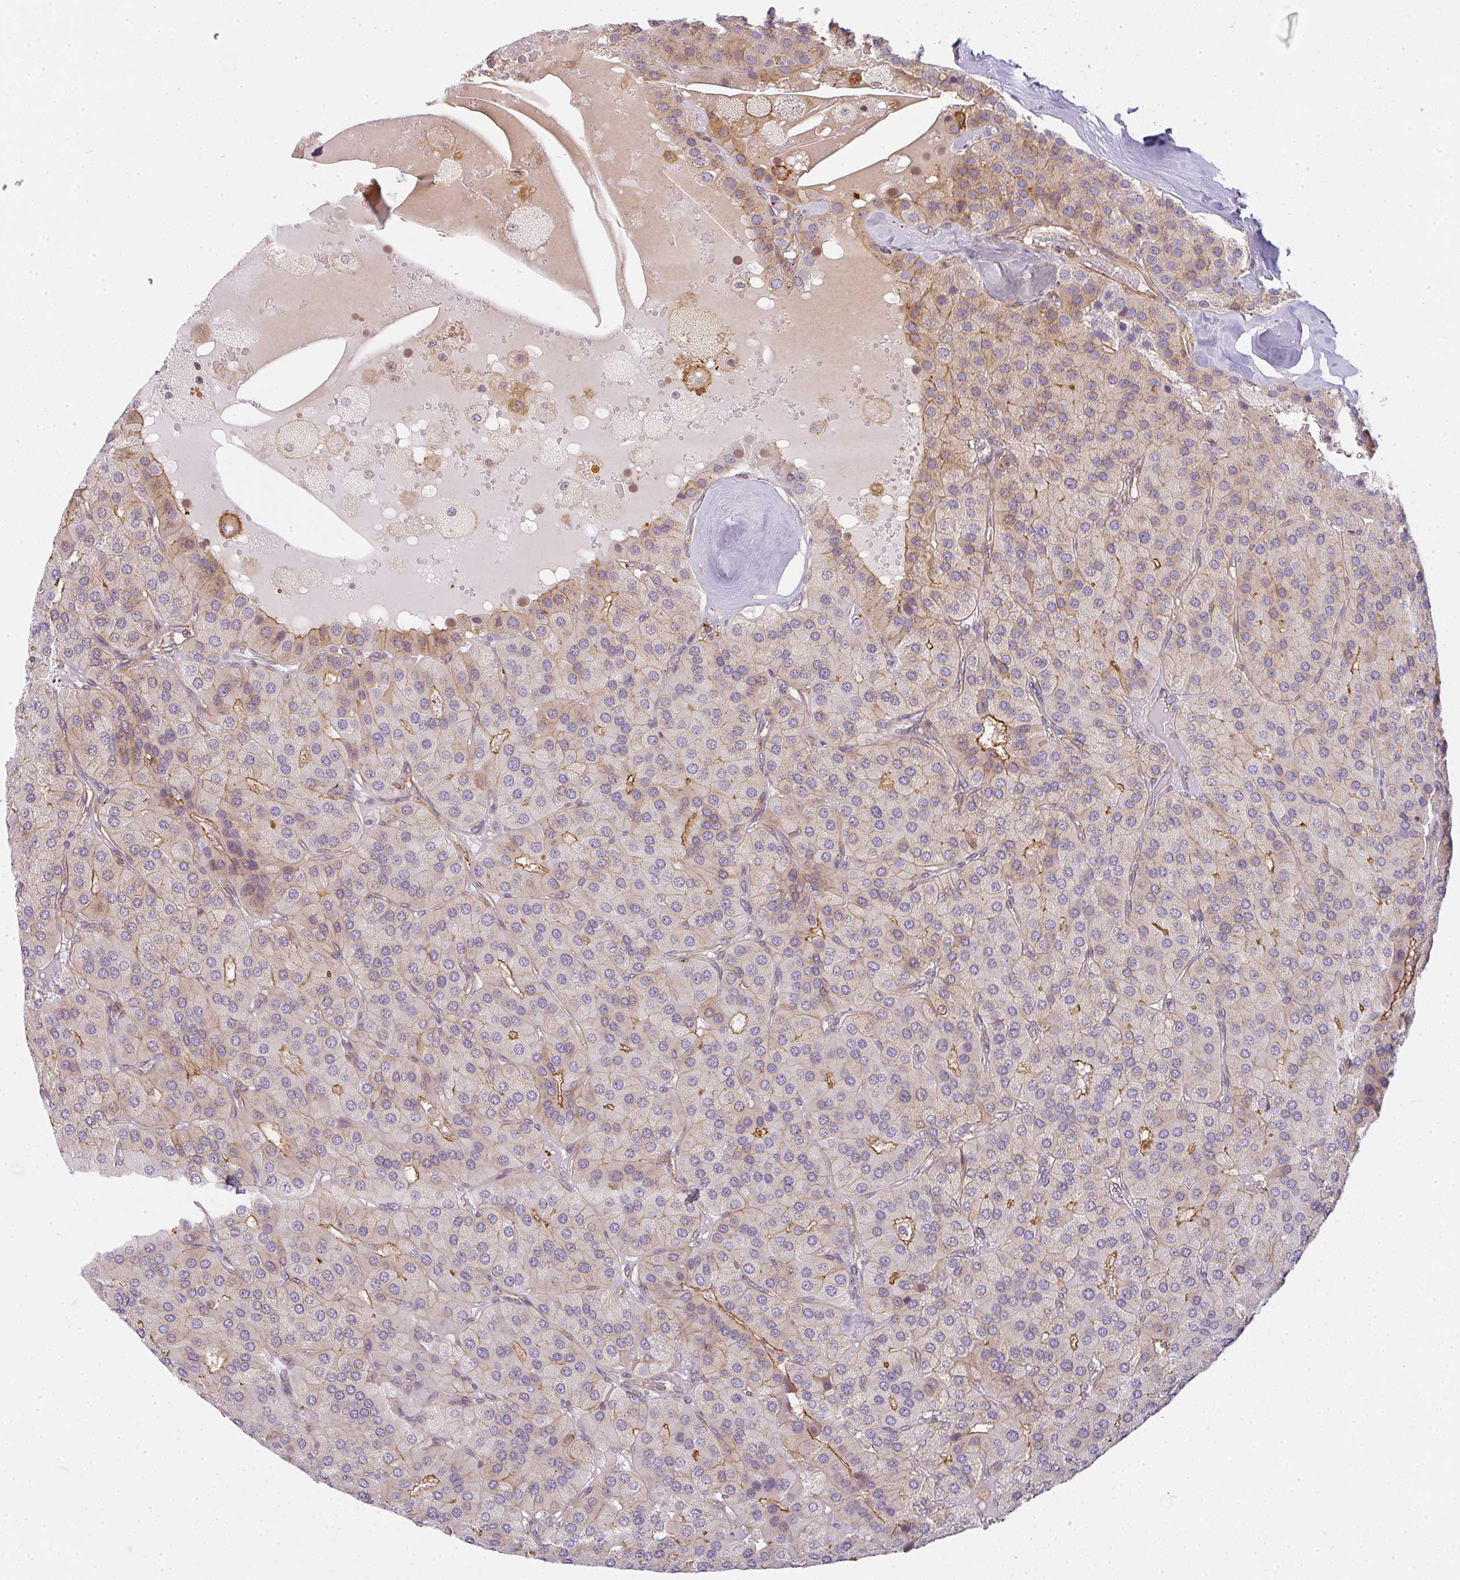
{"staining": {"intensity": "moderate", "quantity": "<25%", "location": "cytoplasmic/membranous"}, "tissue": "parathyroid gland", "cell_type": "Glandular cells", "image_type": "normal", "snomed": [{"axis": "morphology", "description": "Normal tissue, NOS"}, {"axis": "morphology", "description": "Adenoma, NOS"}, {"axis": "topography", "description": "Parathyroid gland"}], "caption": "High-power microscopy captured an immunohistochemistry (IHC) image of benign parathyroid gland, revealing moderate cytoplasmic/membranous expression in about <25% of glandular cells.", "gene": "SULF1", "patient": {"sex": "female", "age": 86}}